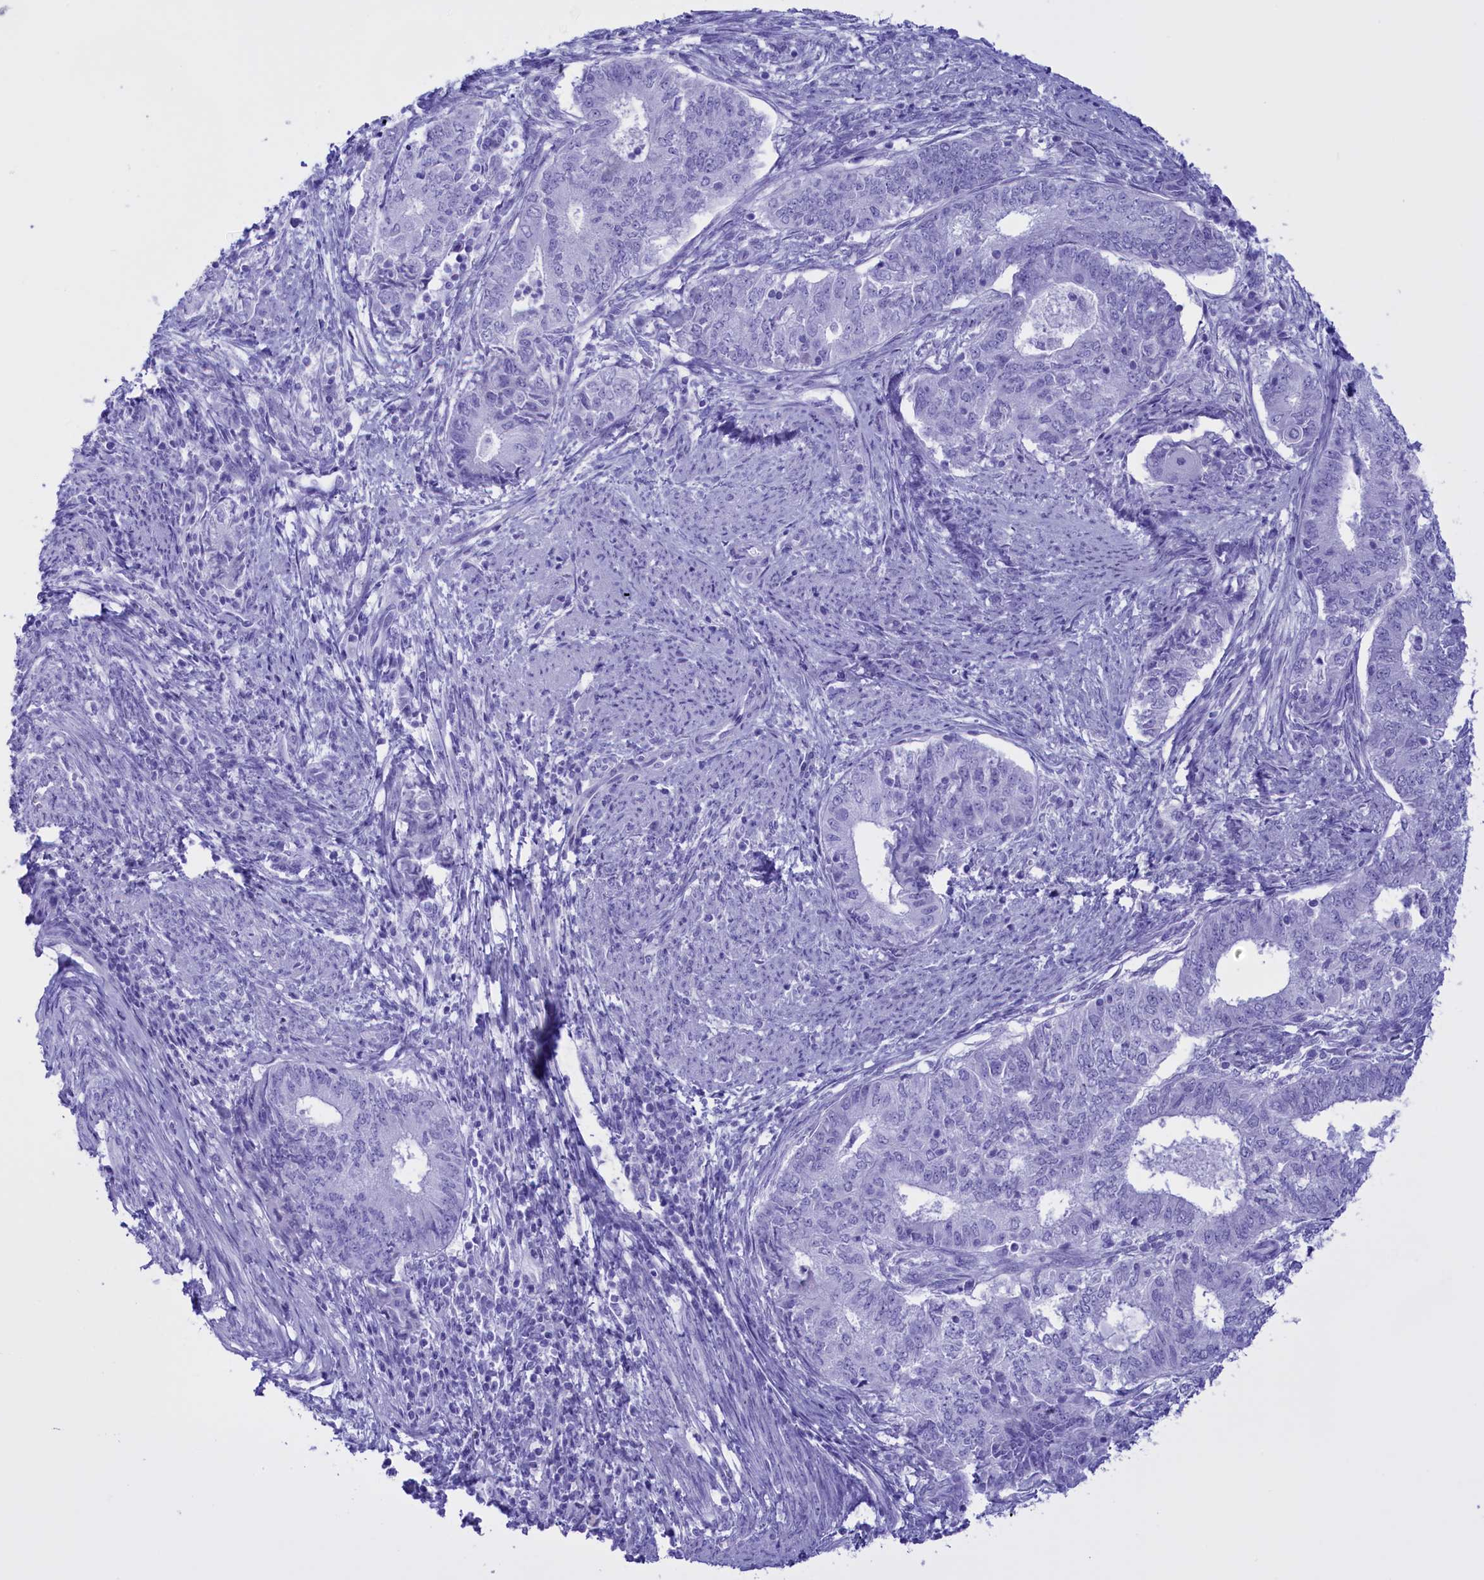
{"staining": {"intensity": "negative", "quantity": "none", "location": "none"}, "tissue": "endometrial cancer", "cell_type": "Tumor cells", "image_type": "cancer", "snomed": [{"axis": "morphology", "description": "Adenocarcinoma, NOS"}, {"axis": "topography", "description": "Endometrium"}], "caption": "This is an immunohistochemistry (IHC) photomicrograph of endometrial adenocarcinoma. There is no staining in tumor cells.", "gene": "BRI3", "patient": {"sex": "female", "age": 62}}